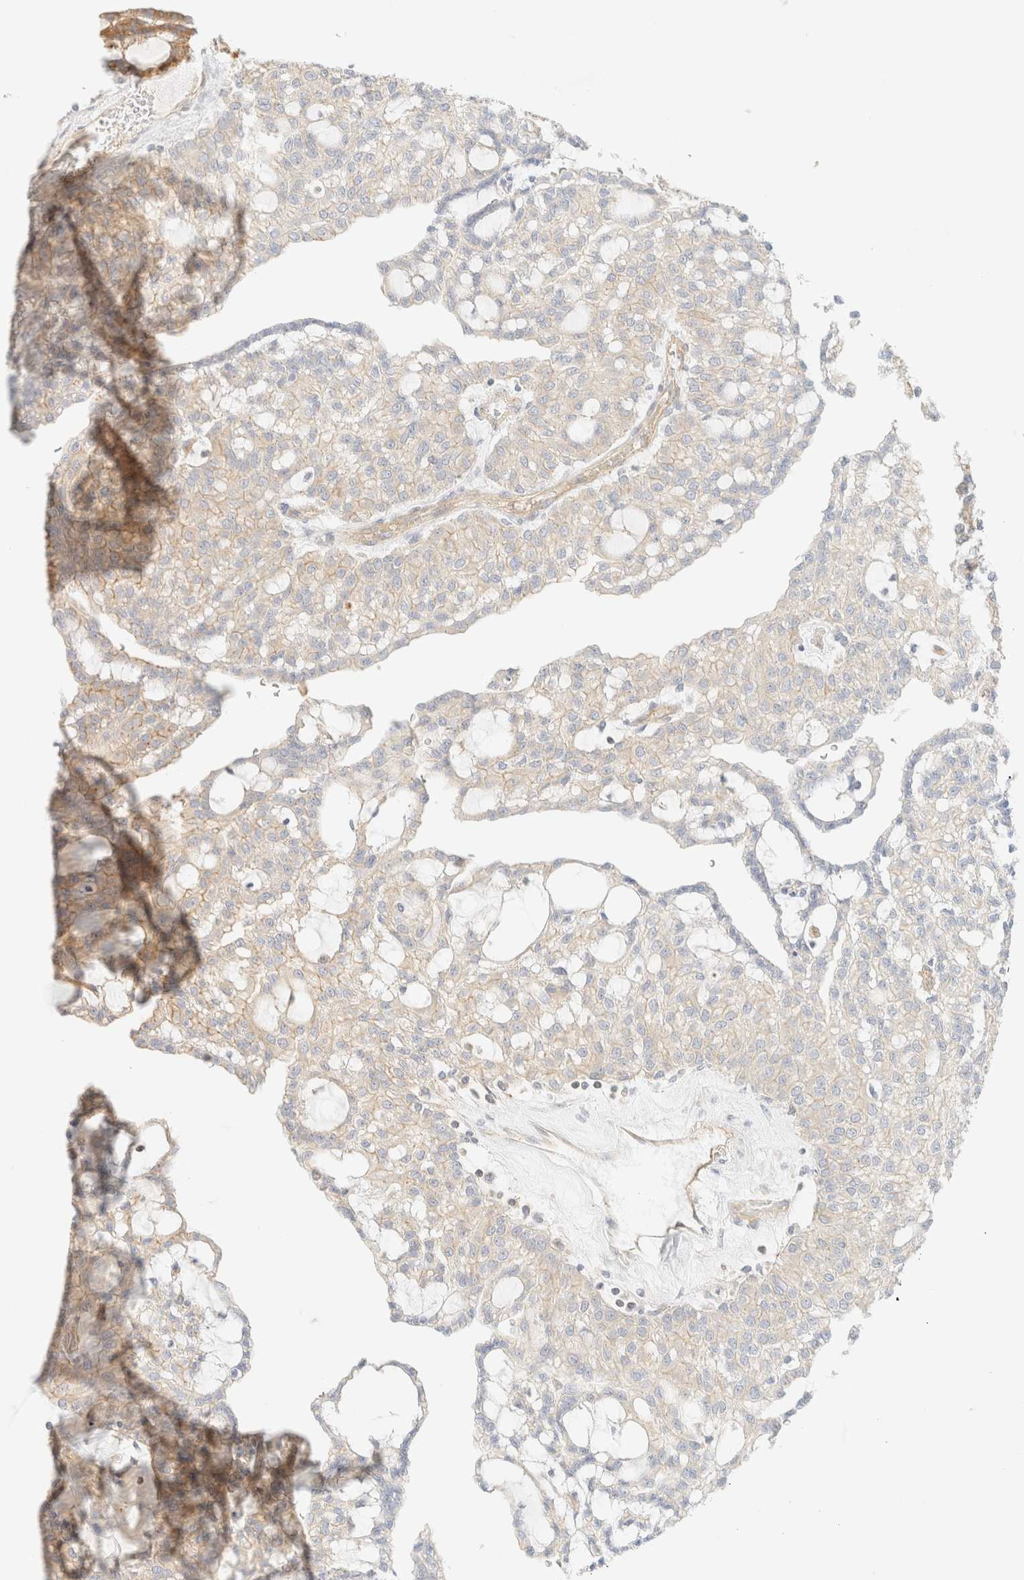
{"staining": {"intensity": "negative", "quantity": "none", "location": "none"}, "tissue": "renal cancer", "cell_type": "Tumor cells", "image_type": "cancer", "snomed": [{"axis": "morphology", "description": "Adenocarcinoma, NOS"}, {"axis": "topography", "description": "Kidney"}], "caption": "Tumor cells are negative for brown protein staining in adenocarcinoma (renal).", "gene": "MYO10", "patient": {"sex": "male", "age": 63}}